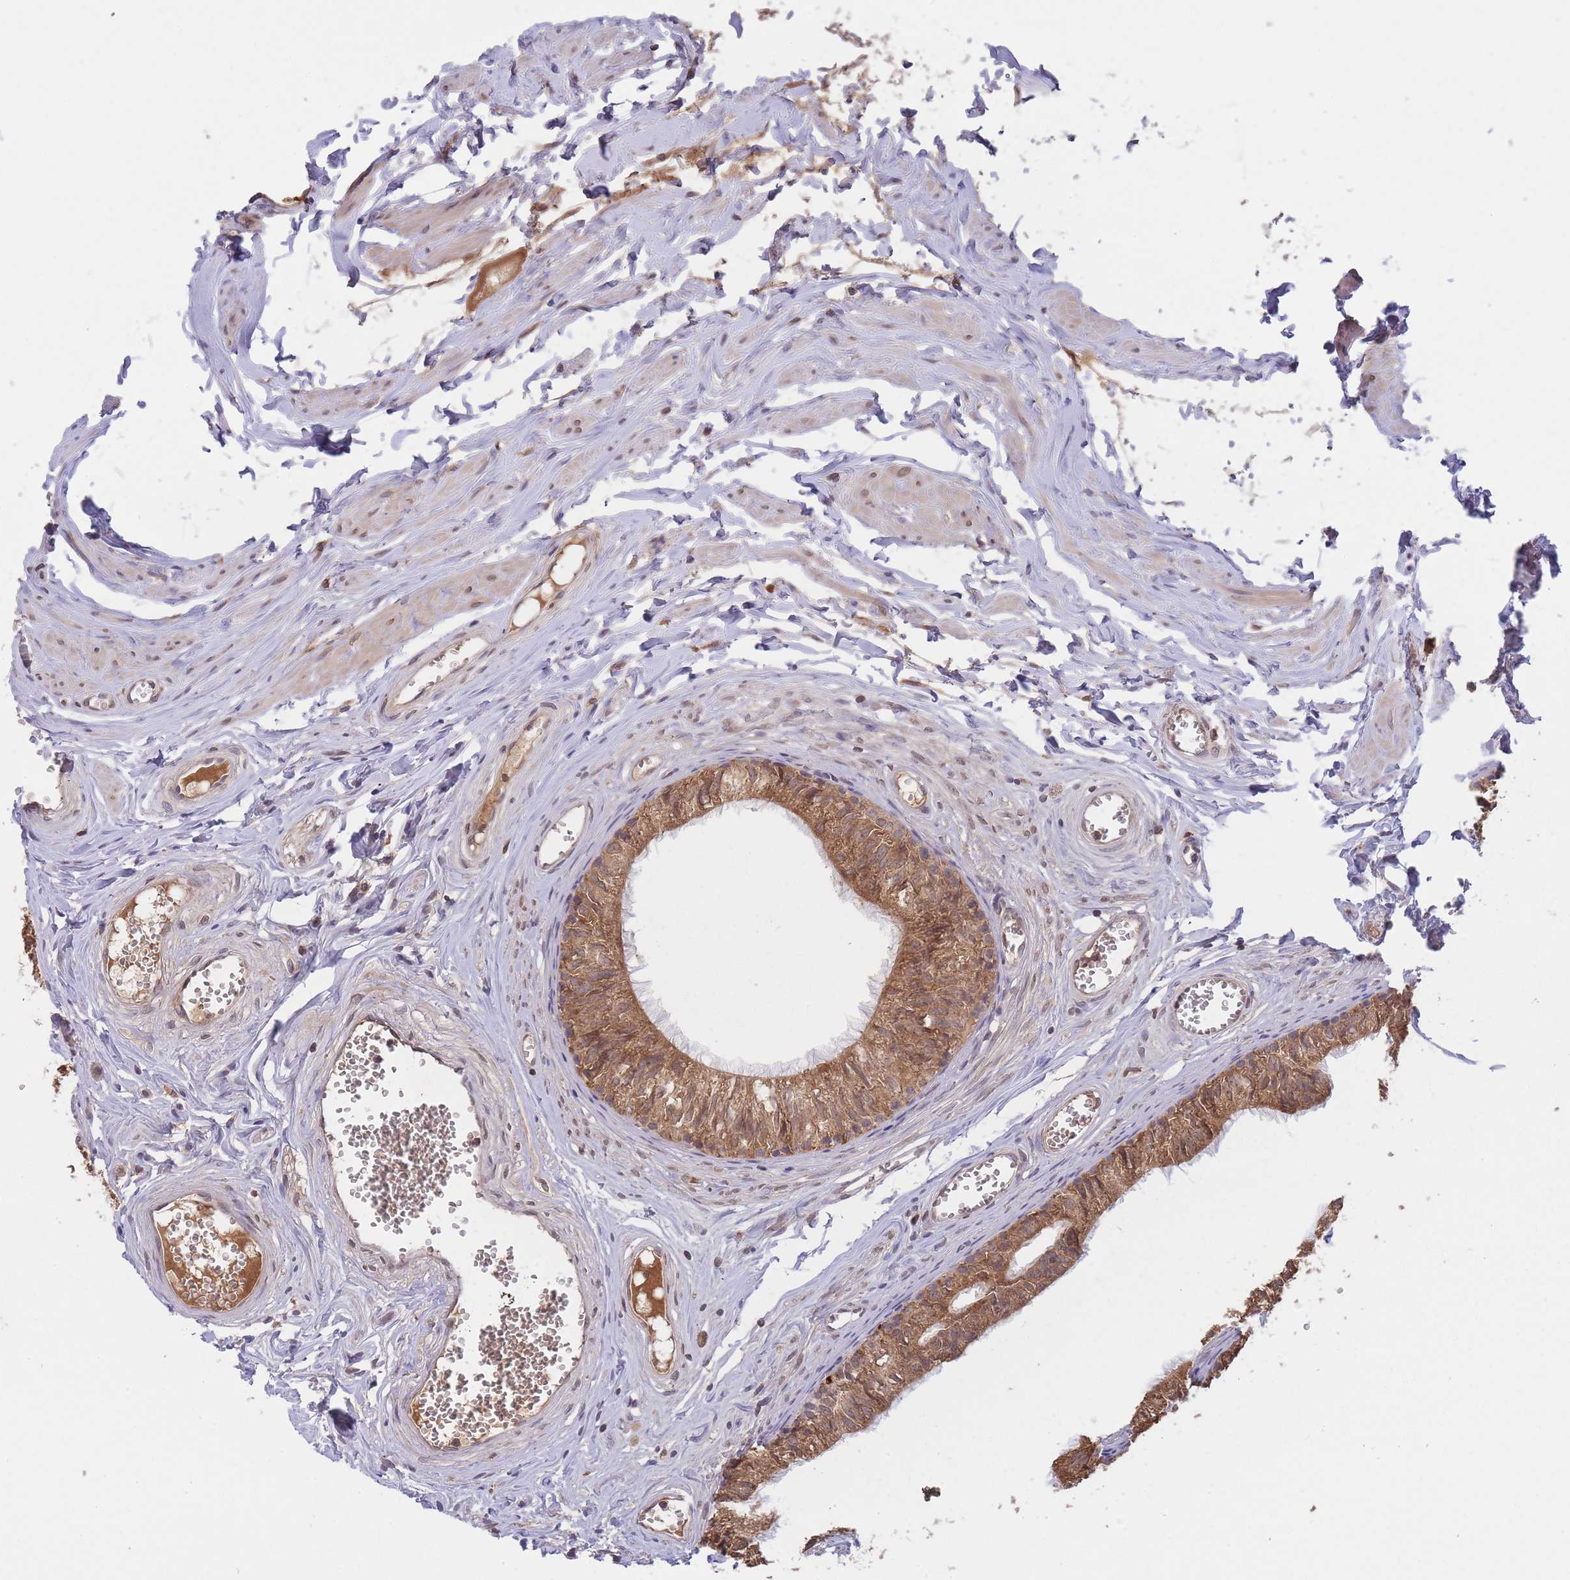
{"staining": {"intensity": "moderate", "quantity": ">75%", "location": "cytoplasmic/membranous"}, "tissue": "epididymis", "cell_type": "Glandular cells", "image_type": "normal", "snomed": [{"axis": "morphology", "description": "Normal tissue, NOS"}, {"axis": "topography", "description": "Epididymis"}], "caption": "Immunohistochemical staining of benign epididymis shows moderate cytoplasmic/membranous protein staining in approximately >75% of glandular cells. The staining is performed using DAB brown chromogen to label protein expression. The nuclei are counter-stained blue using hematoxylin.", "gene": "PIP4P1", "patient": {"sex": "male", "age": 36}}